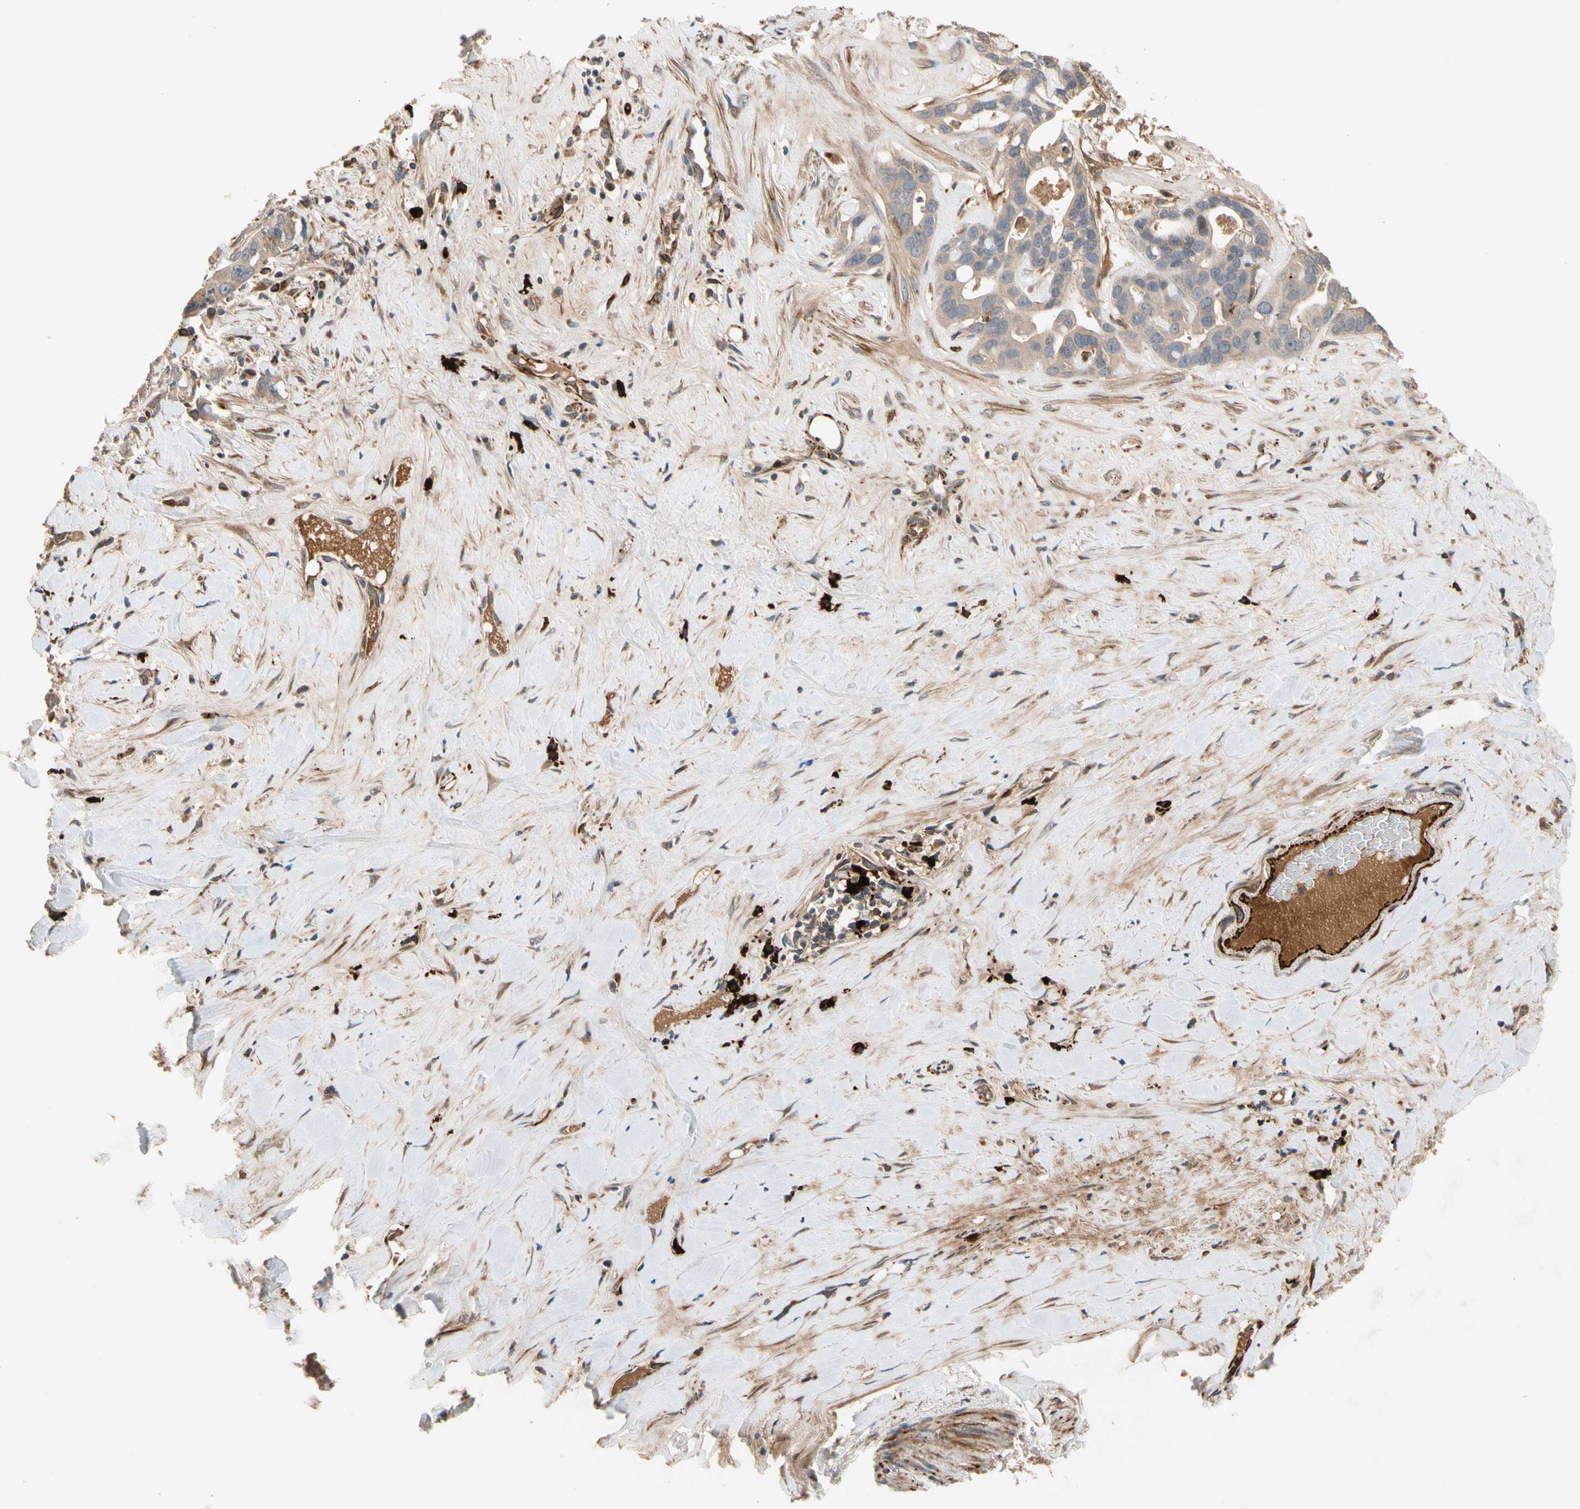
{"staining": {"intensity": "moderate", "quantity": ">75%", "location": "cytoplasmic/membranous"}, "tissue": "liver cancer", "cell_type": "Tumor cells", "image_type": "cancer", "snomed": [{"axis": "morphology", "description": "Cholangiocarcinoma"}, {"axis": "topography", "description": "Liver"}], "caption": "Liver cancer (cholangiocarcinoma) stained with DAB immunohistochemistry shows medium levels of moderate cytoplasmic/membranous positivity in about >75% of tumor cells. (DAB (3,3'-diaminobenzidine) IHC, brown staining for protein, blue staining for nuclei).", "gene": "FGD6", "patient": {"sex": "female", "age": 65}}